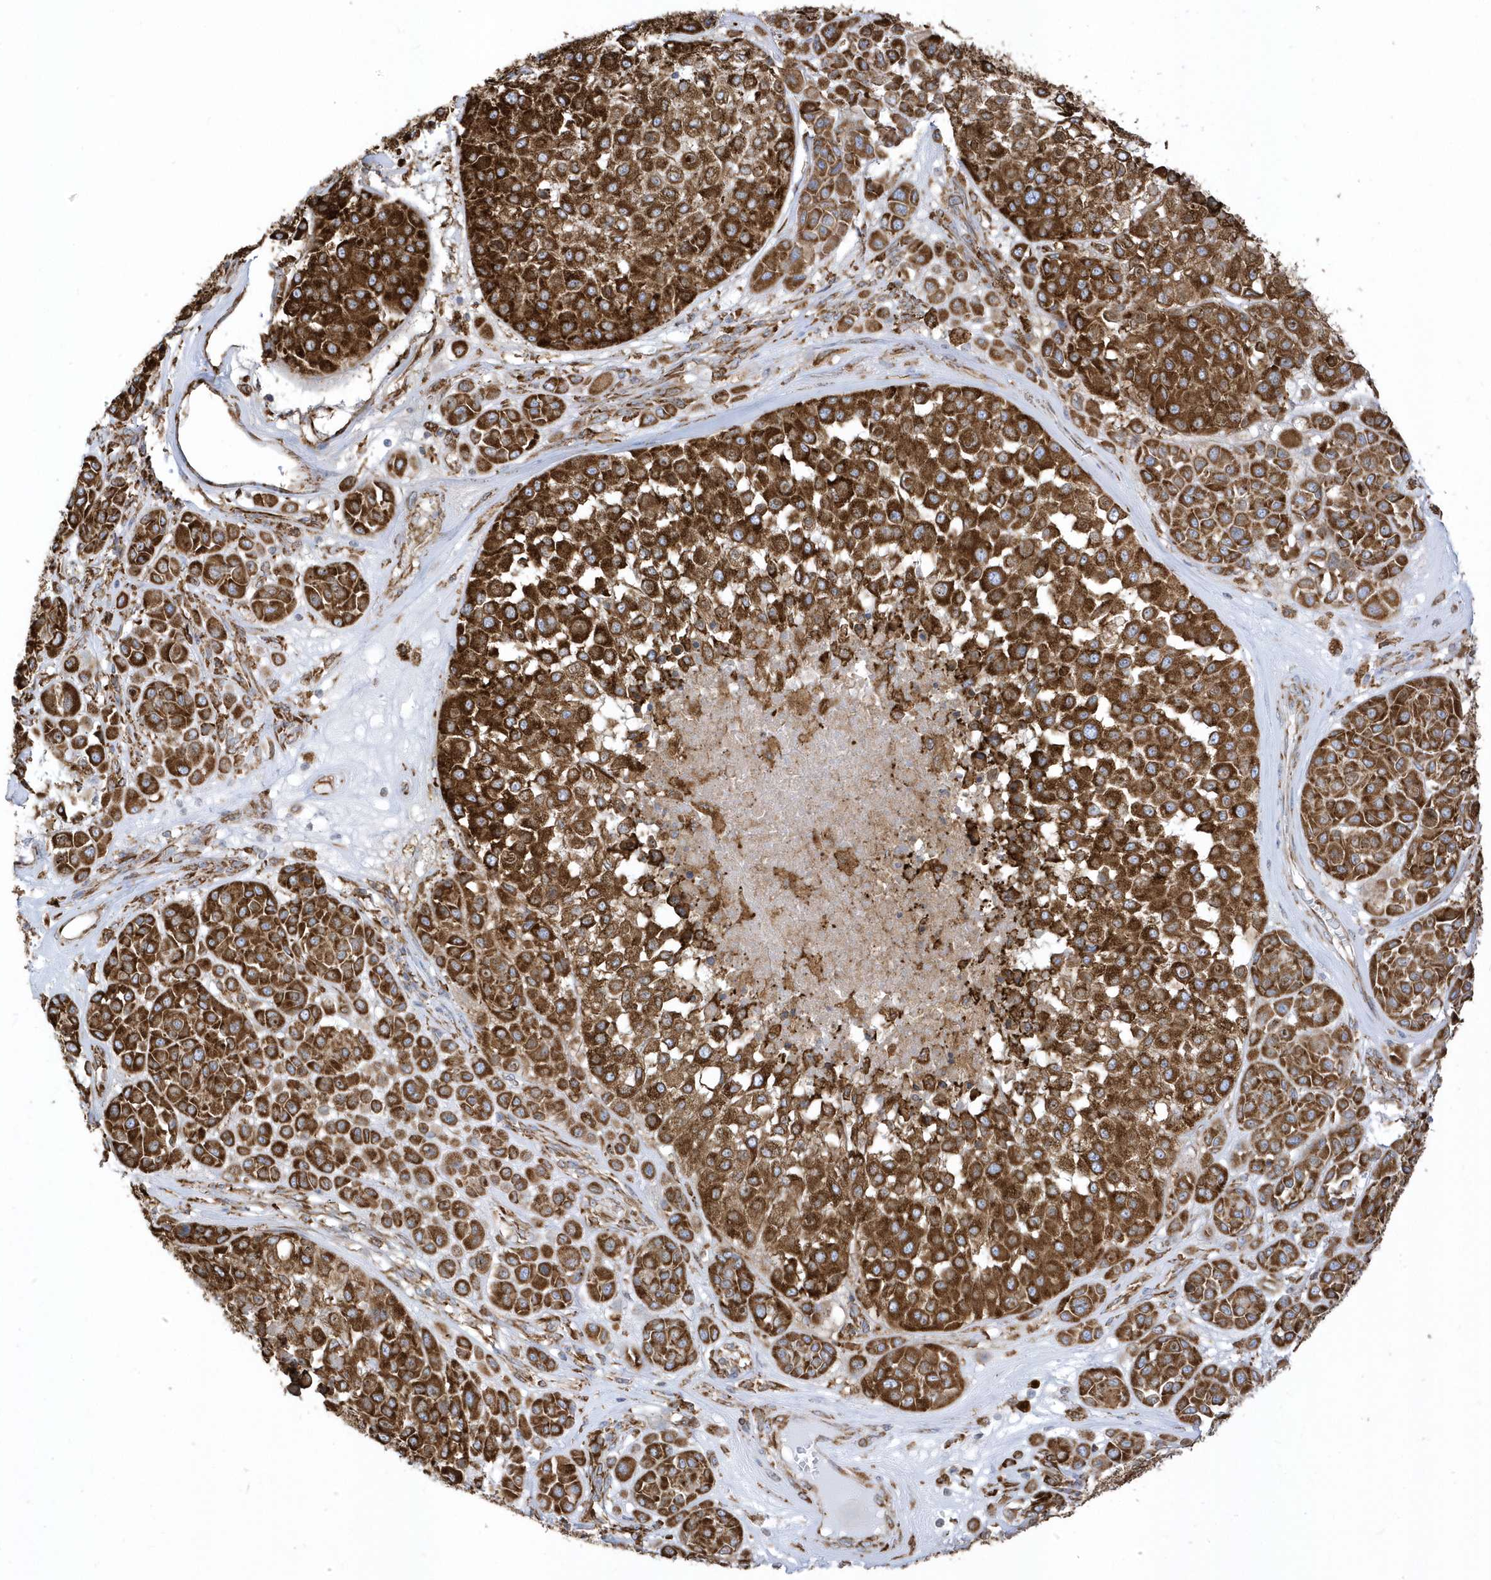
{"staining": {"intensity": "strong", "quantity": ">75%", "location": "cytoplasmic/membranous"}, "tissue": "melanoma", "cell_type": "Tumor cells", "image_type": "cancer", "snomed": [{"axis": "morphology", "description": "Malignant melanoma, Metastatic site"}, {"axis": "topography", "description": "Soft tissue"}], "caption": "IHC micrograph of neoplastic tissue: human melanoma stained using IHC shows high levels of strong protein expression localized specifically in the cytoplasmic/membranous of tumor cells, appearing as a cytoplasmic/membranous brown color.", "gene": "PDIA6", "patient": {"sex": "male", "age": 41}}